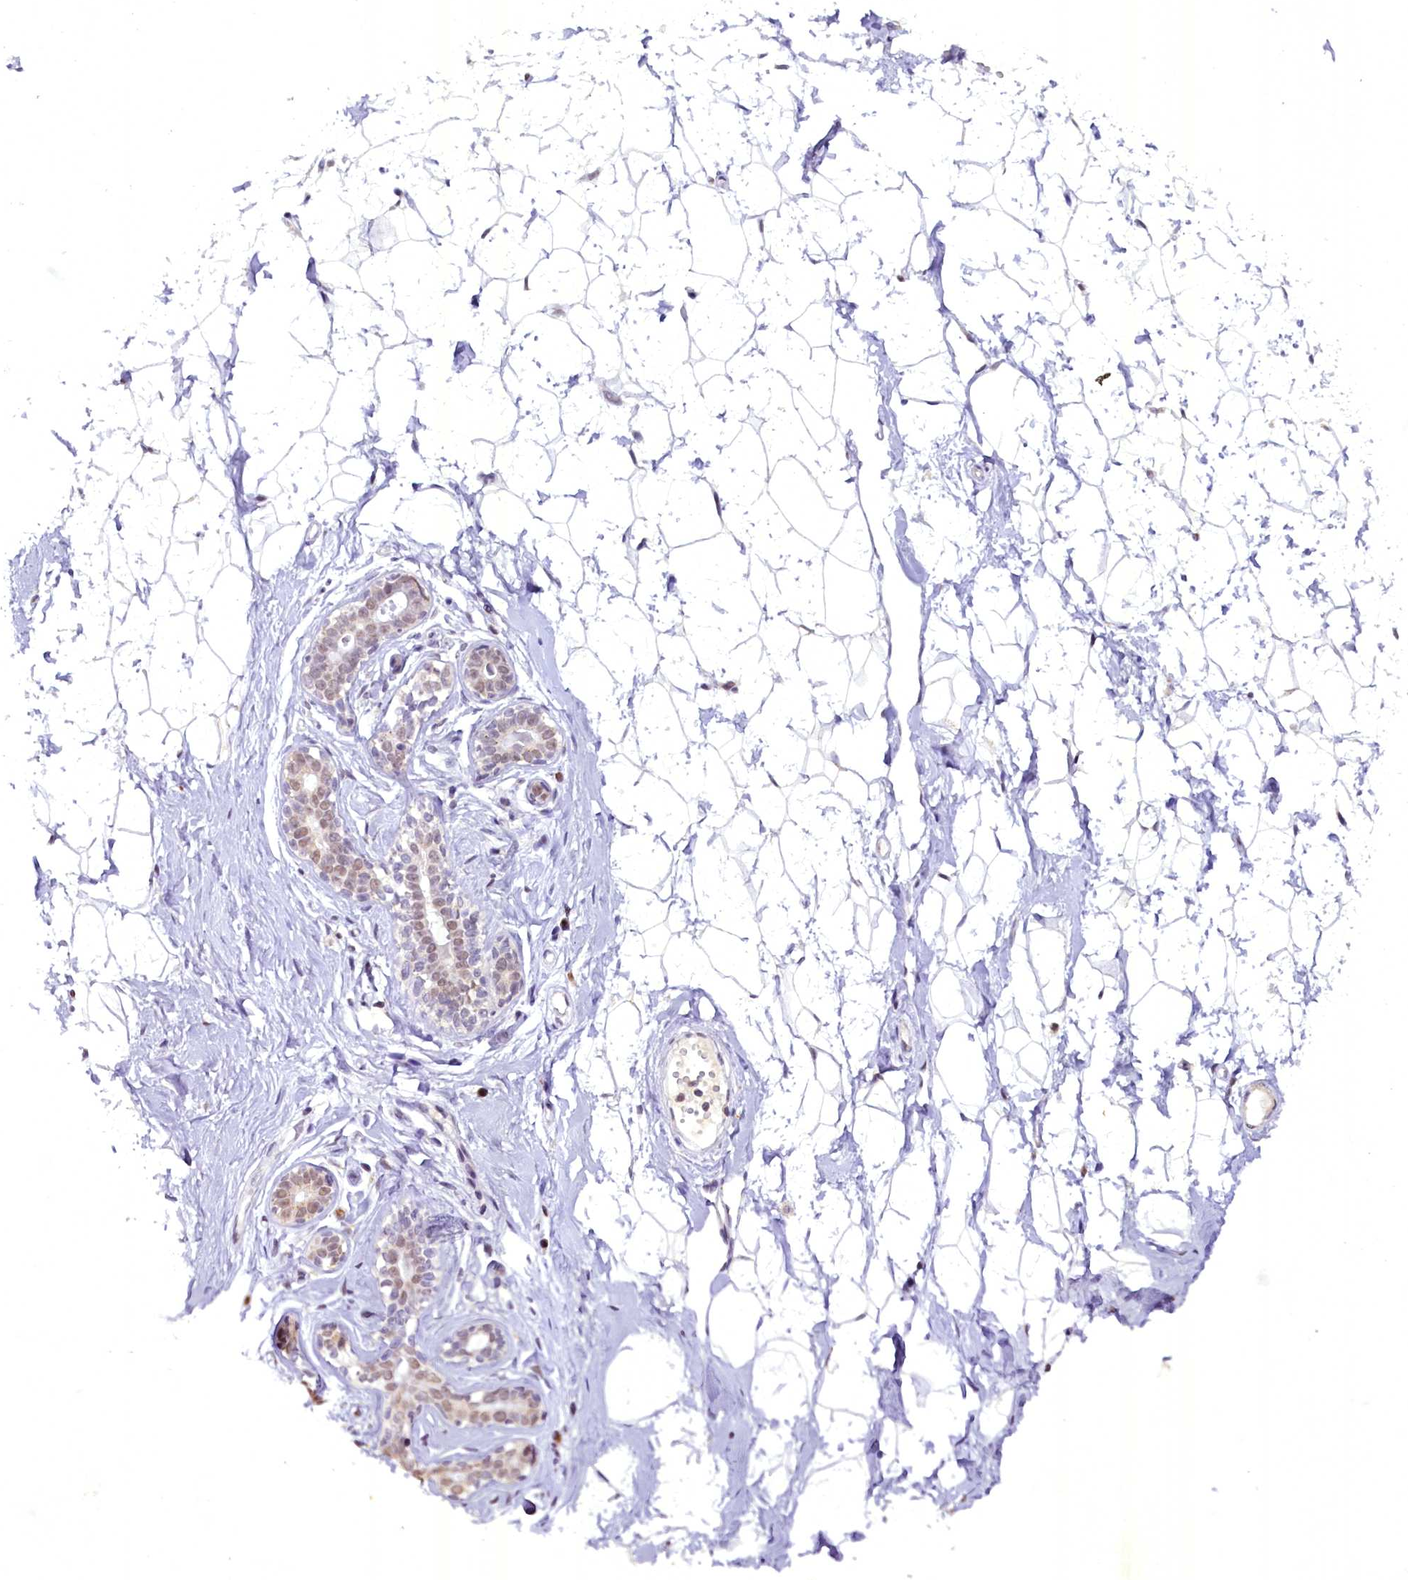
{"staining": {"intensity": "weak", "quantity": "25%-75%", "location": "nuclear"}, "tissue": "breast", "cell_type": "Adipocytes", "image_type": "normal", "snomed": [{"axis": "morphology", "description": "Normal tissue, NOS"}, {"axis": "morphology", "description": "Adenoma, NOS"}, {"axis": "topography", "description": "Breast"}], "caption": "Approximately 25%-75% of adipocytes in normal breast demonstrate weak nuclear protein expression as visualized by brown immunohistochemical staining.", "gene": "NCBP1", "patient": {"sex": "female", "age": 23}}